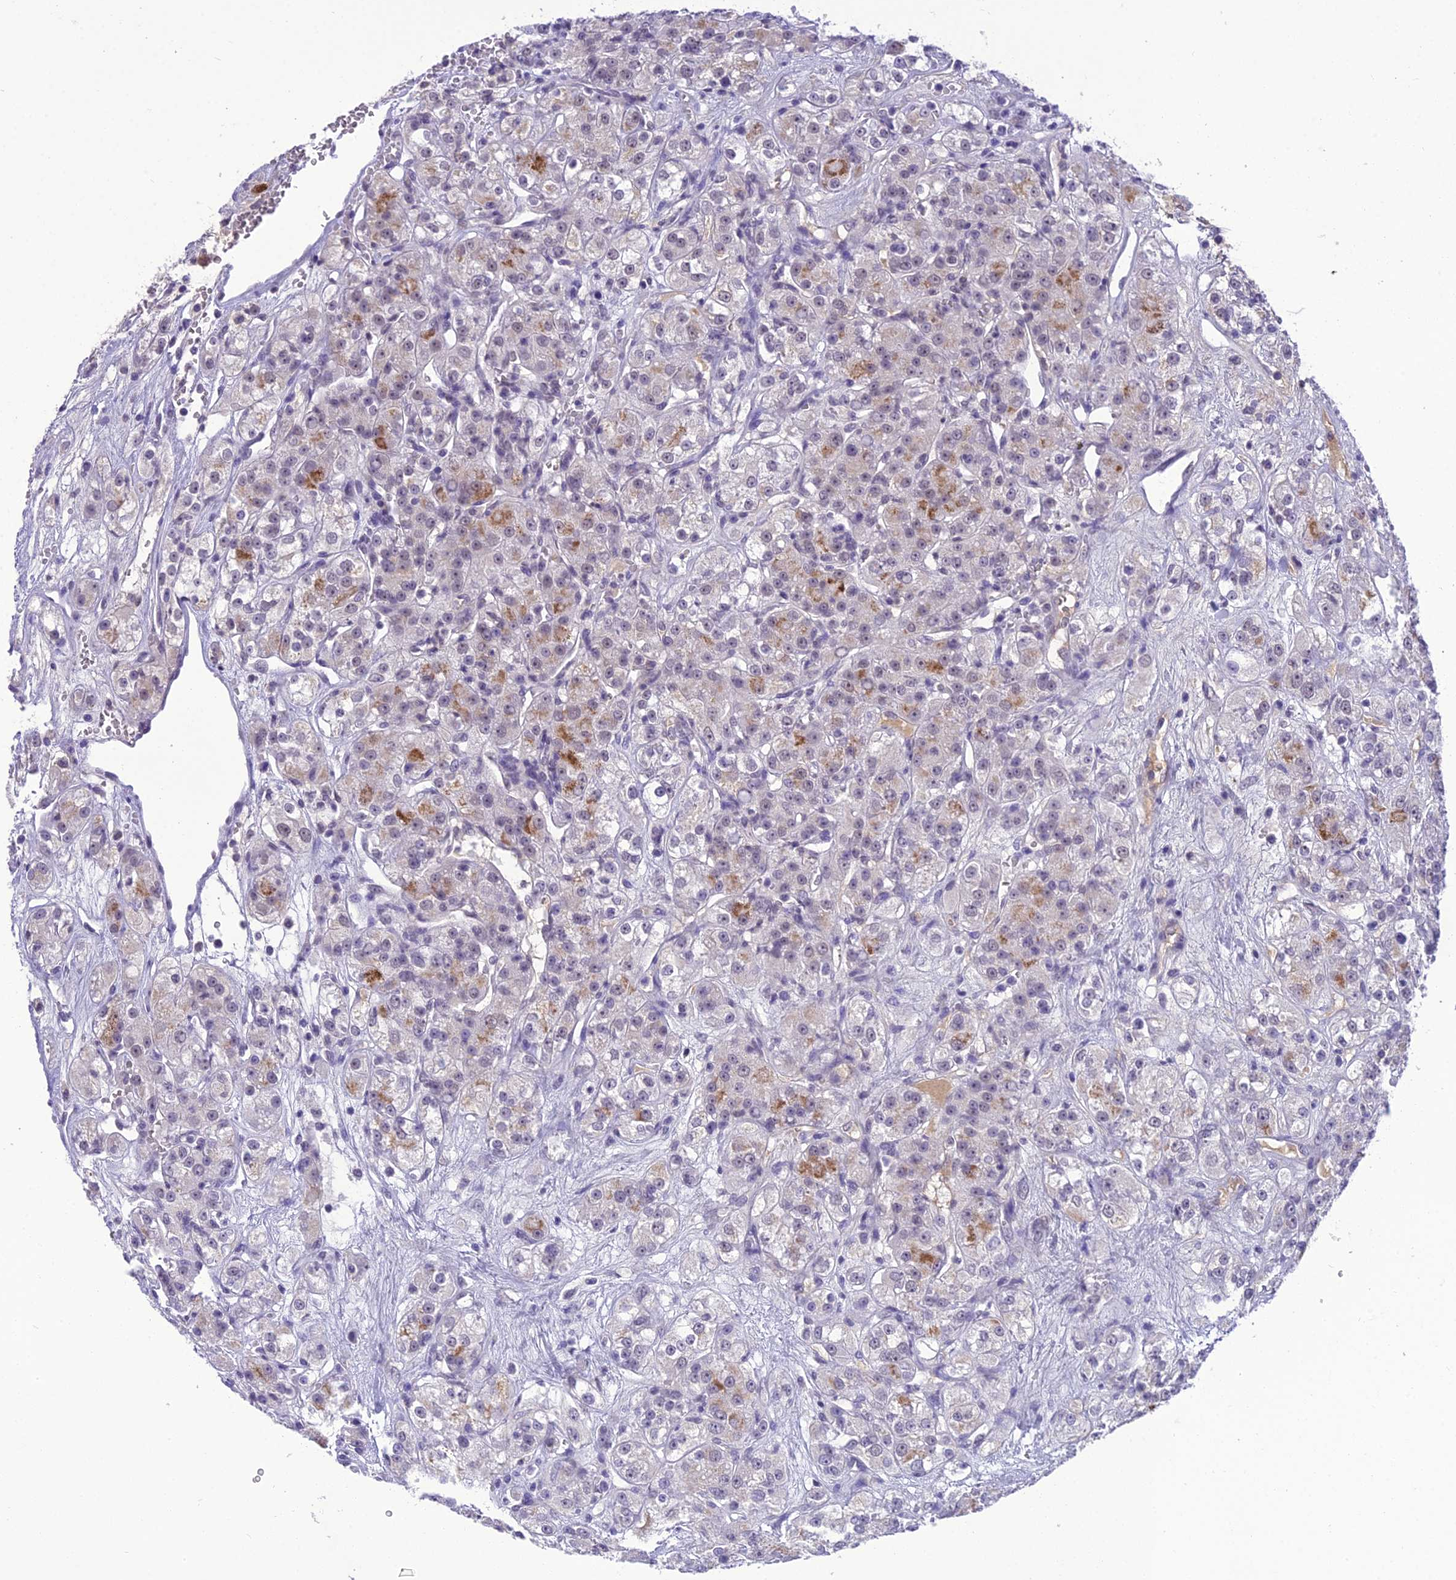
{"staining": {"intensity": "moderate", "quantity": "<25%", "location": "cytoplasmic/membranous"}, "tissue": "renal cancer", "cell_type": "Tumor cells", "image_type": "cancer", "snomed": [{"axis": "morphology", "description": "Normal tissue, NOS"}, {"axis": "morphology", "description": "Adenocarcinoma, NOS"}, {"axis": "topography", "description": "Kidney"}], "caption": "Renal cancer (adenocarcinoma) tissue reveals moderate cytoplasmic/membranous positivity in approximately <25% of tumor cells, visualized by immunohistochemistry. The protein of interest is stained brown, and the nuclei are stained in blue (DAB IHC with brightfield microscopy, high magnification).", "gene": "SH3RF3", "patient": {"sex": "male", "age": 61}}